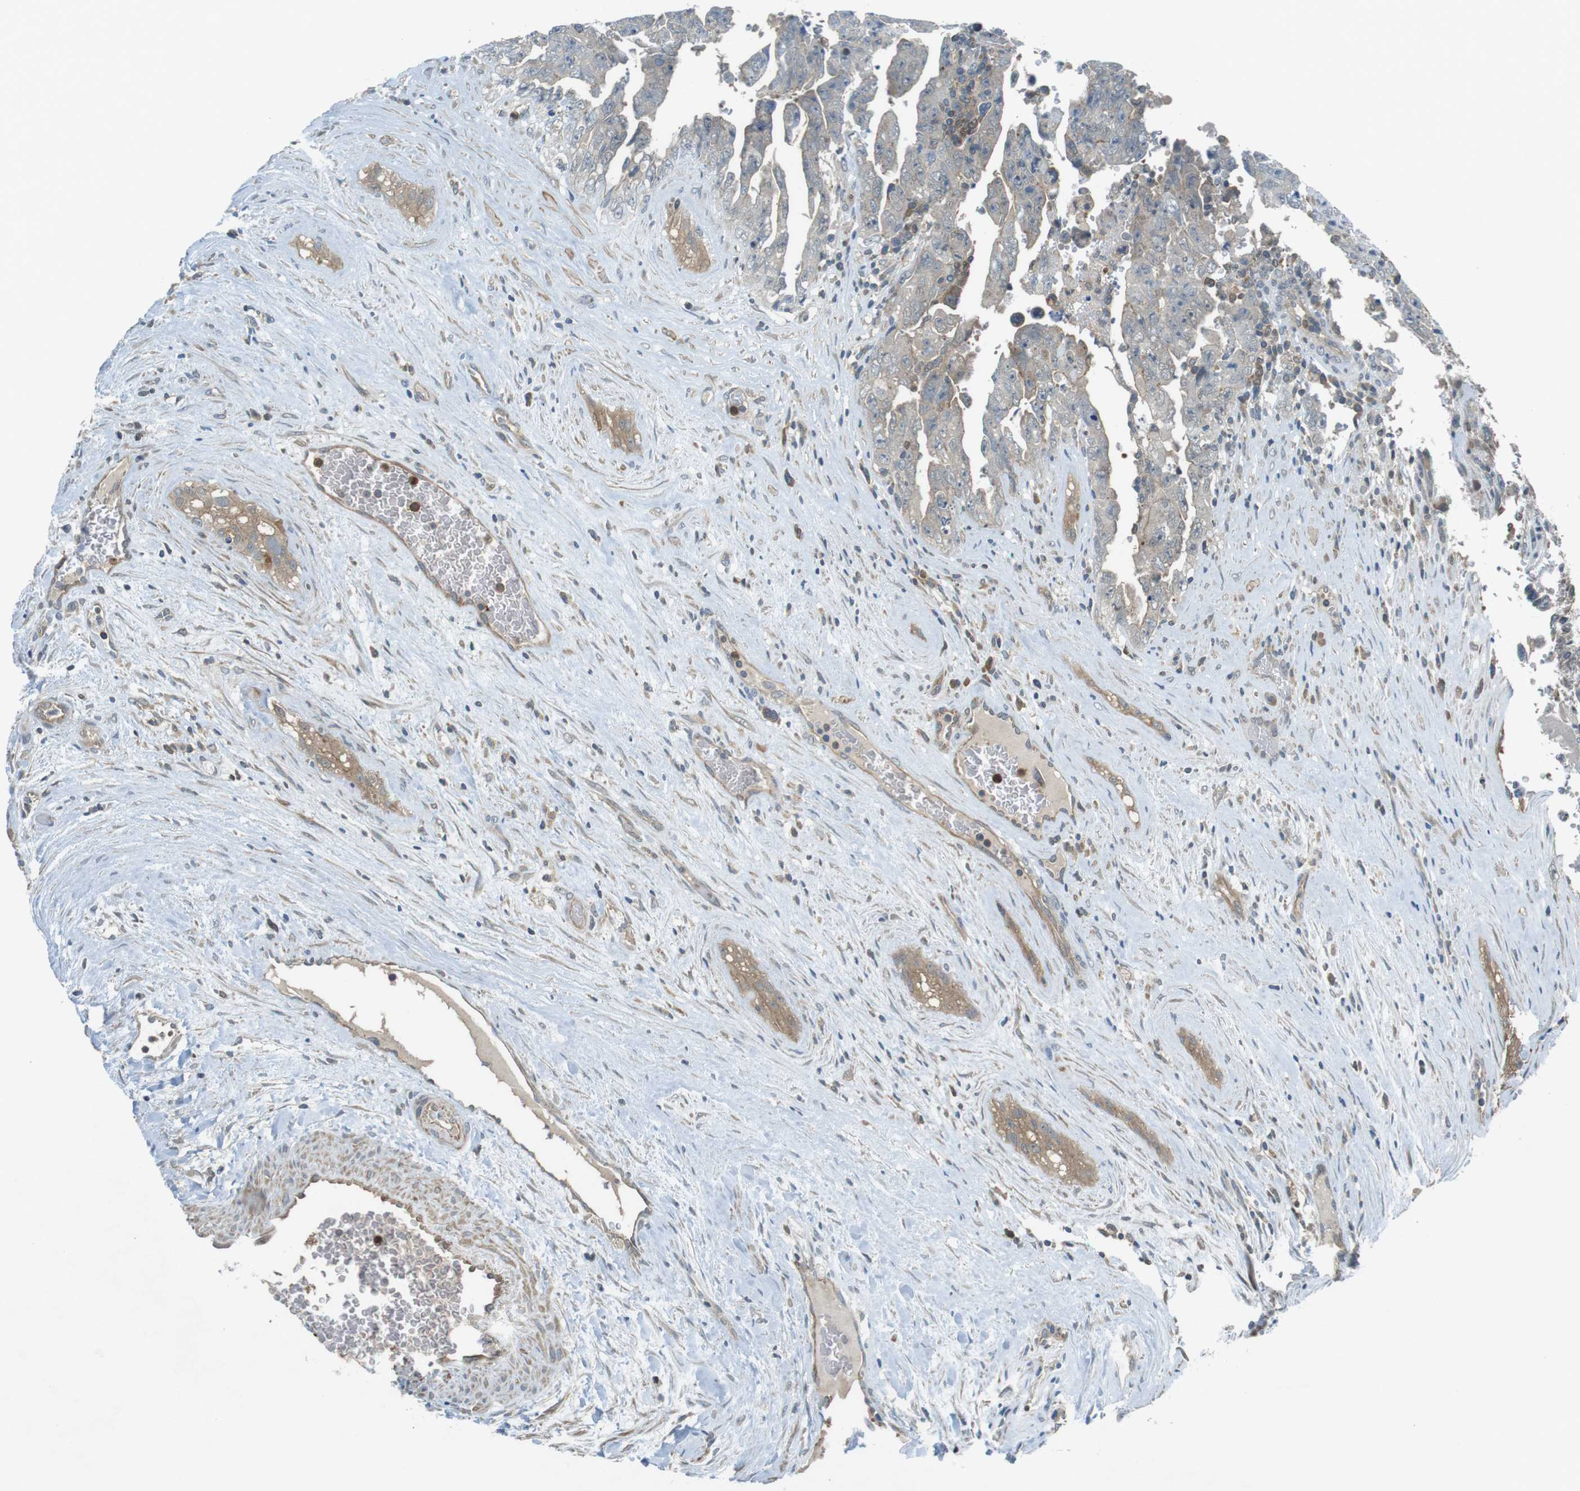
{"staining": {"intensity": "negative", "quantity": "none", "location": "none"}, "tissue": "testis cancer", "cell_type": "Tumor cells", "image_type": "cancer", "snomed": [{"axis": "morphology", "description": "Carcinoma, Embryonal, NOS"}, {"axis": "topography", "description": "Testis"}], "caption": "High magnification brightfield microscopy of testis embryonal carcinoma stained with DAB (3,3'-diaminobenzidine) (brown) and counterstained with hematoxylin (blue): tumor cells show no significant staining. (DAB IHC visualized using brightfield microscopy, high magnification).", "gene": "LRRC3B", "patient": {"sex": "male", "age": 28}}